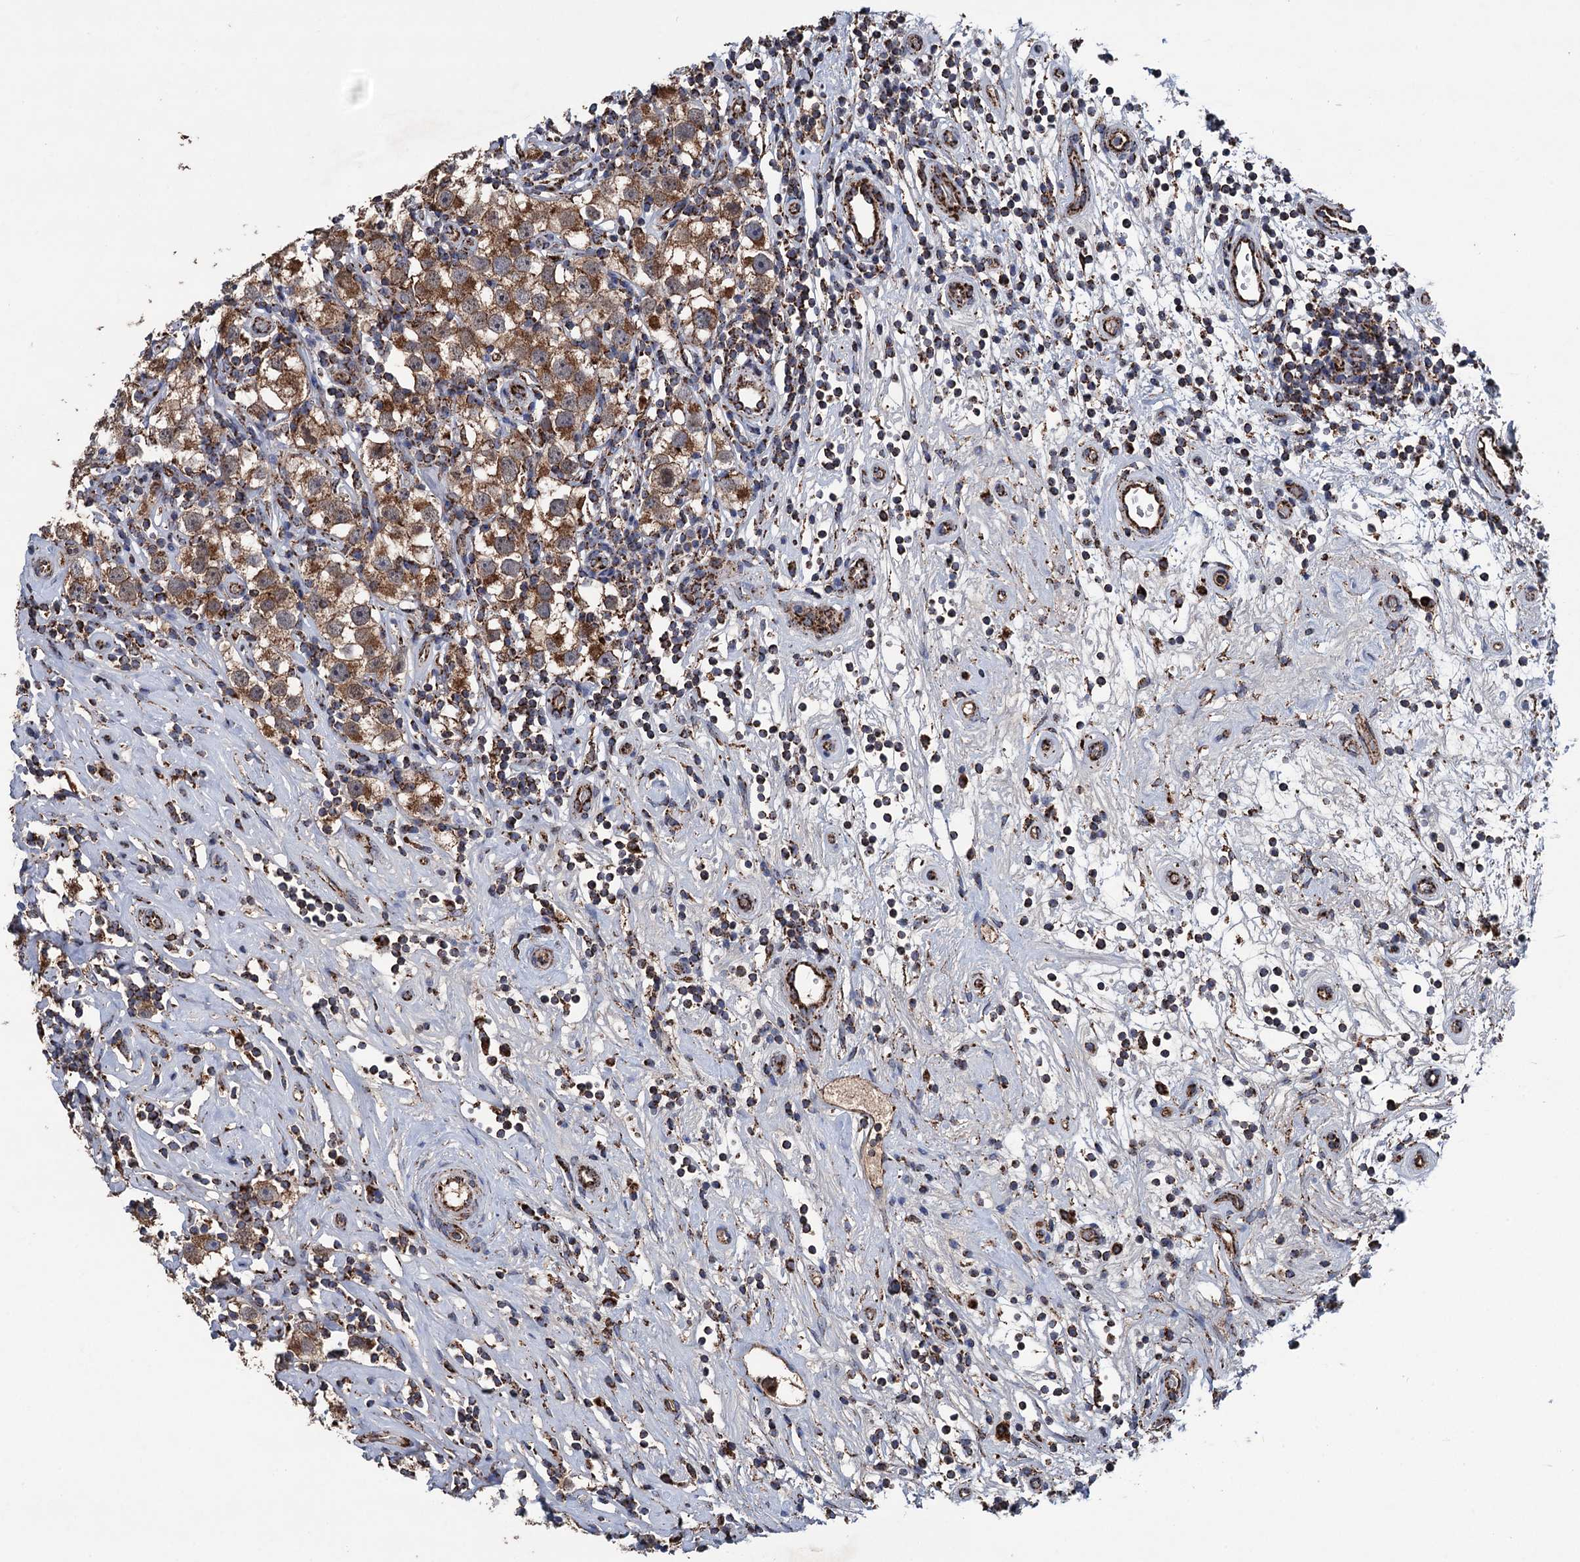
{"staining": {"intensity": "moderate", "quantity": ">75%", "location": "cytoplasmic/membranous"}, "tissue": "testis cancer", "cell_type": "Tumor cells", "image_type": "cancer", "snomed": [{"axis": "morphology", "description": "Seminoma, NOS"}, {"axis": "topography", "description": "Testis"}], "caption": "Immunohistochemistry (IHC) histopathology image of testis seminoma stained for a protein (brown), which displays medium levels of moderate cytoplasmic/membranous positivity in approximately >75% of tumor cells.", "gene": "DGLUCY", "patient": {"sex": "male", "age": 49}}